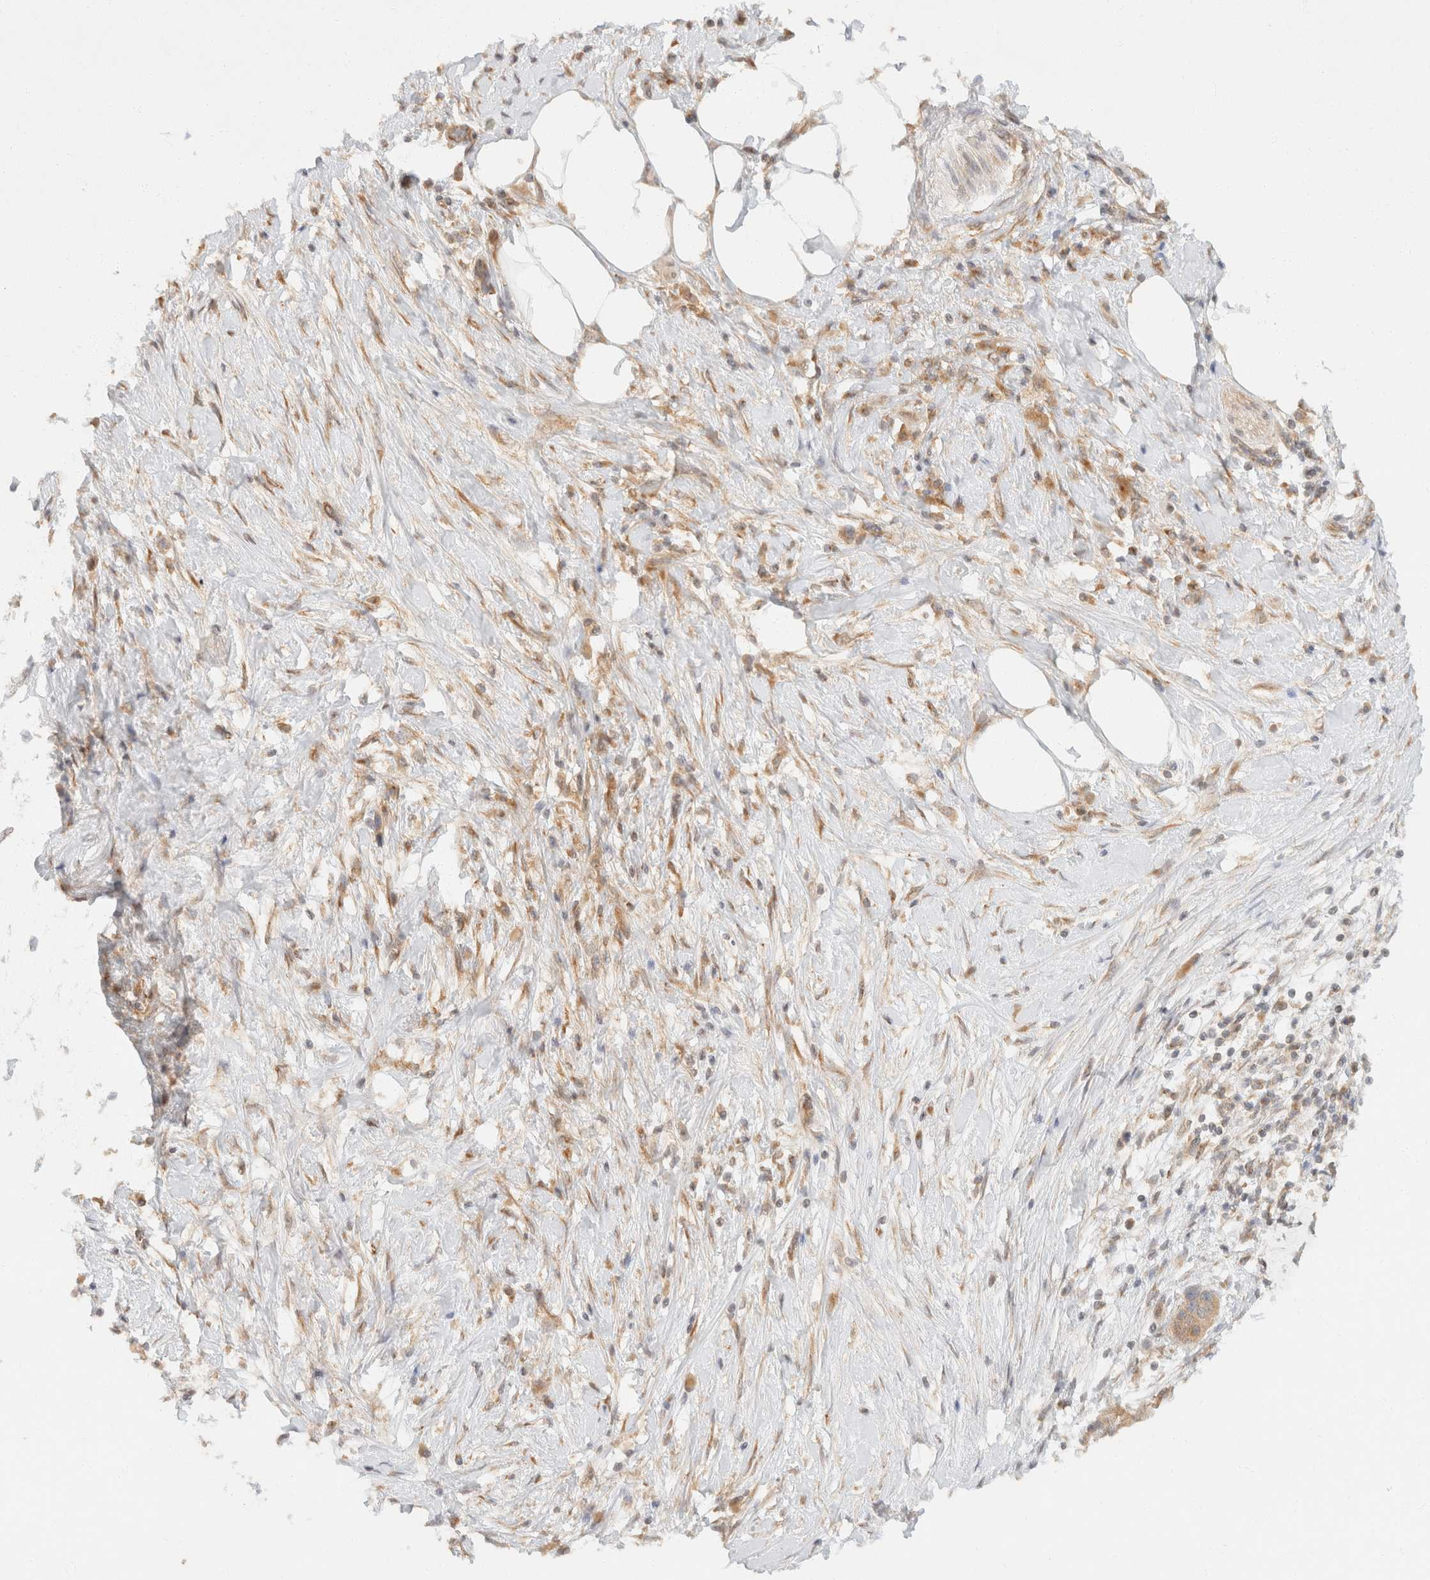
{"staining": {"intensity": "moderate", "quantity": ">75%", "location": "cytoplasmic/membranous"}, "tissue": "pancreatic cancer", "cell_type": "Tumor cells", "image_type": "cancer", "snomed": [{"axis": "morphology", "description": "Adenocarcinoma, NOS"}, {"axis": "topography", "description": "Pancreas"}], "caption": "Moderate cytoplasmic/membranous protein staining is identified in approximately >75% of tumor cells in pancreatic cancer (adenocarcinoma). (DAB IHC with brightfield microscopy, high magnification).", "gene": "TACC1", "patient": {"sex": "male", "age": 58}}